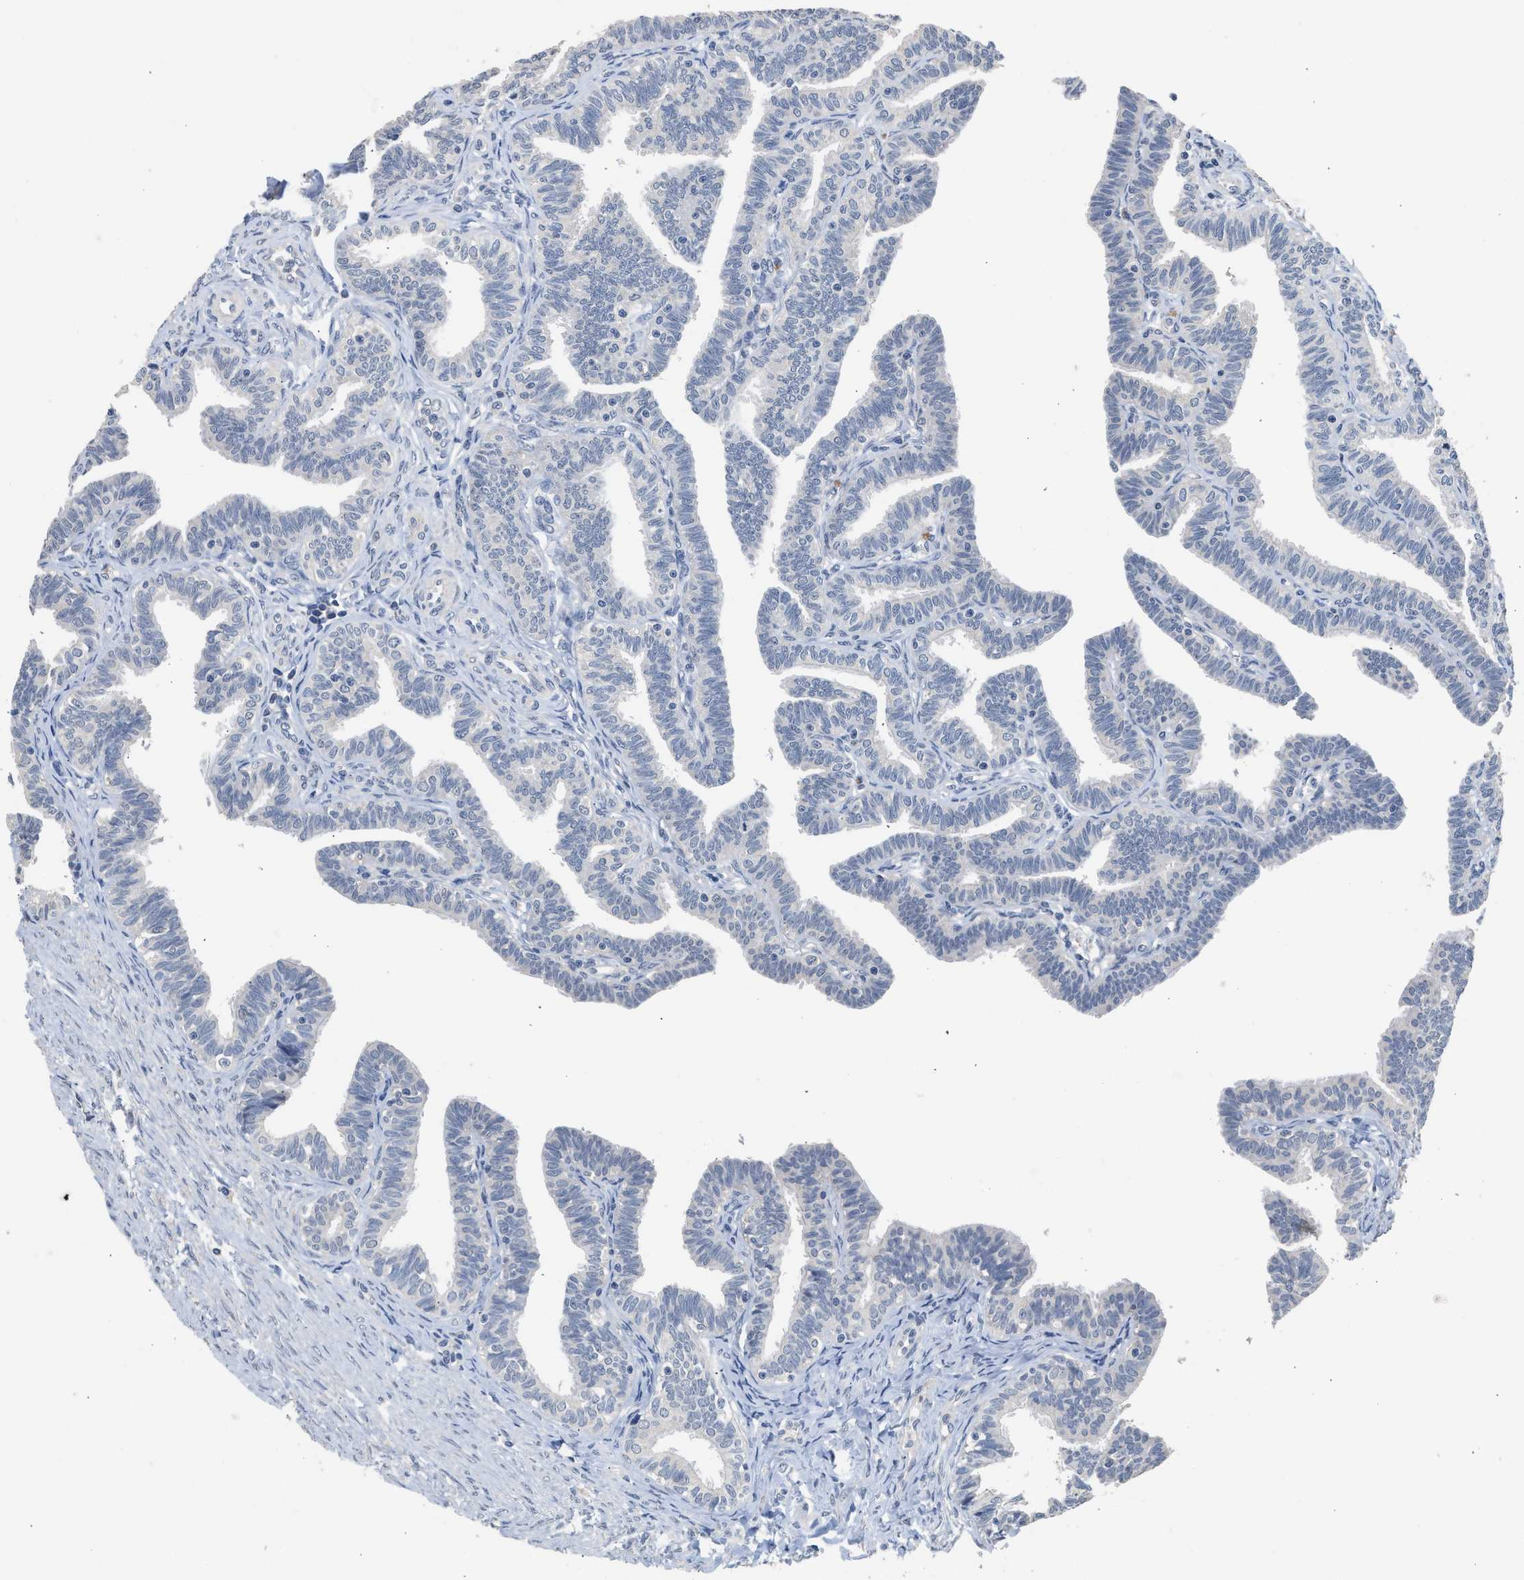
{"staining": {"intensity": "negative", "quantity": "none", "location": "none"}, "tissue": "fallopian tube", "cell_type": "Glandular cells", "image_type": "normal", "snomed": [{"axis": "morphology", "description": "Normal tissue, NOS"}, {"axis": "topography", "description": "Fallopian tube"}, {"axis": "topography", "description": "Ovary"}], "caption": "DAB immunohistochemical staining of unremarkable human fallopian tube demonstrates no significant expression in glandular cells. The staining was performed using DAB (3,3'-diaminobenzidine) to visualize the protein expression in brown, while the nuclei were stained in blue with hematoxylin (Magnification: 20x).", "gene": "CSF3R", "patient": {"sex": "female", "age": 23}}